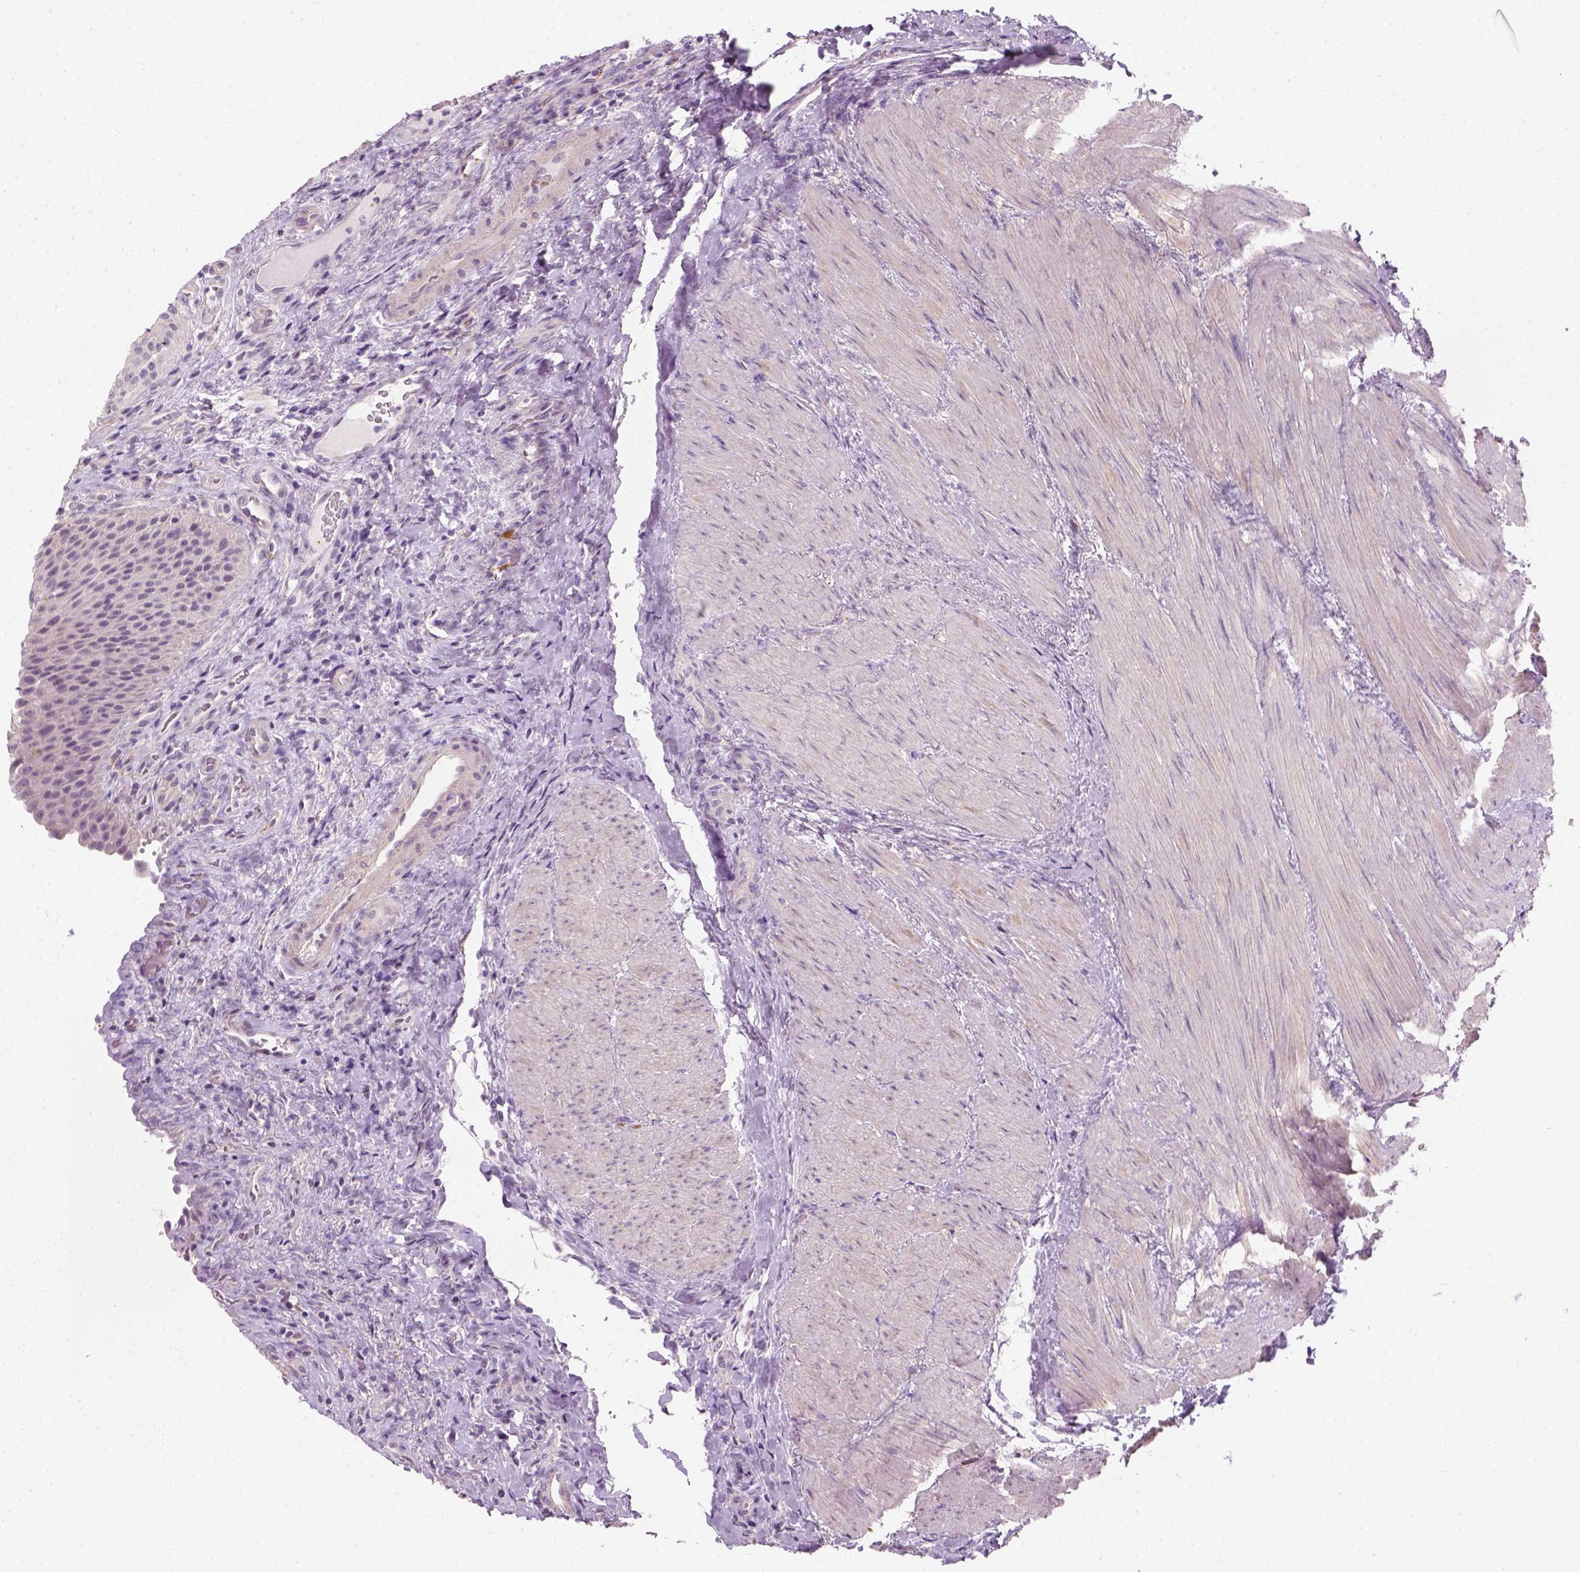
{"staining": {"intensity": "negative", "quantity": "none", "location": "none"}, "tissue": "urinary bladder", "cell_type": "Urothelial cells", "image_type": "normal", "snomed": [{"axis": "morphology", "description": "Normal tissue, NOS"}, {"axis": "topography", "description": "Urinary bladder"}, {"axis": "topography", "description": "Peripheral nerve tissue"}], "caption": "Immunohistochemistry image of unremarkable urinary bladder: urinary bladder stained with DAB shows no significant protein staining in urothelial cells. (DAB (3,3'-diaminobenzidine) immunohistochemistry, high magnification).", "gene": "FAM163B", "patient": {"sex": "male", "age": 66}}